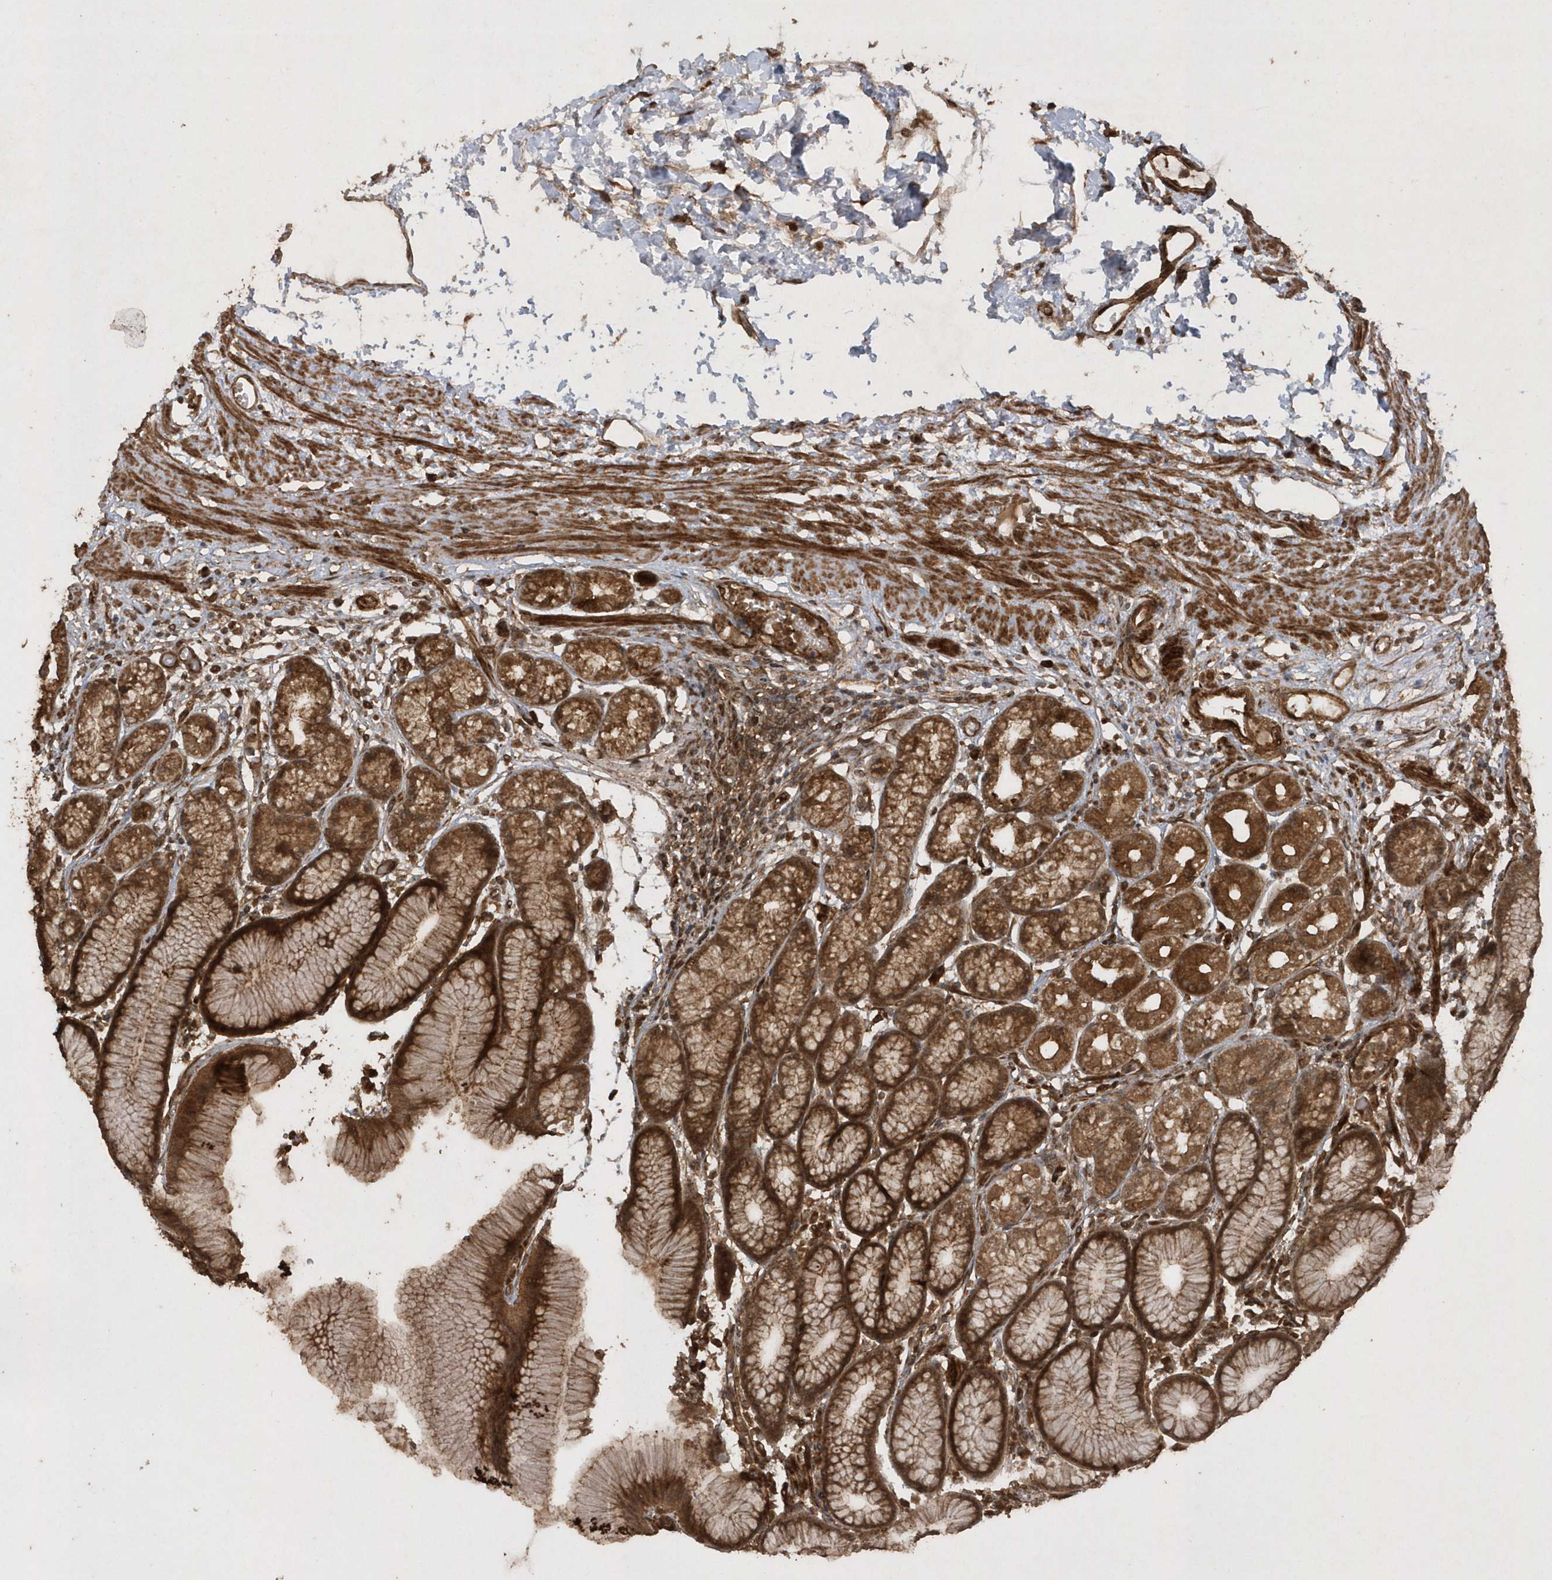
{"staining": {"intensity": "strong", "quantity": ">75%", "location": "cytoplasmic/membranous"}, "tissue": "stomach", "cell_type": "Glandular cells", "image_type": "normal", "snomed": [{"axis": "morphology", "description": "Normal tissue, NOS"}, {"axis": "topography", "description": "Stomach"}], "caption": "High-magnification brightfield microscopy of normal stomach stained with DAB (3,3'-diaminobenzidine) (brown) and counterstained with hematoxylin (blue). glandular cells exhibit strong cytoplasmic/membranous expression is identified in approximately>75% of cells.", "gene": "AVPI1", "patient": {"sex": "female", "age": 57}}